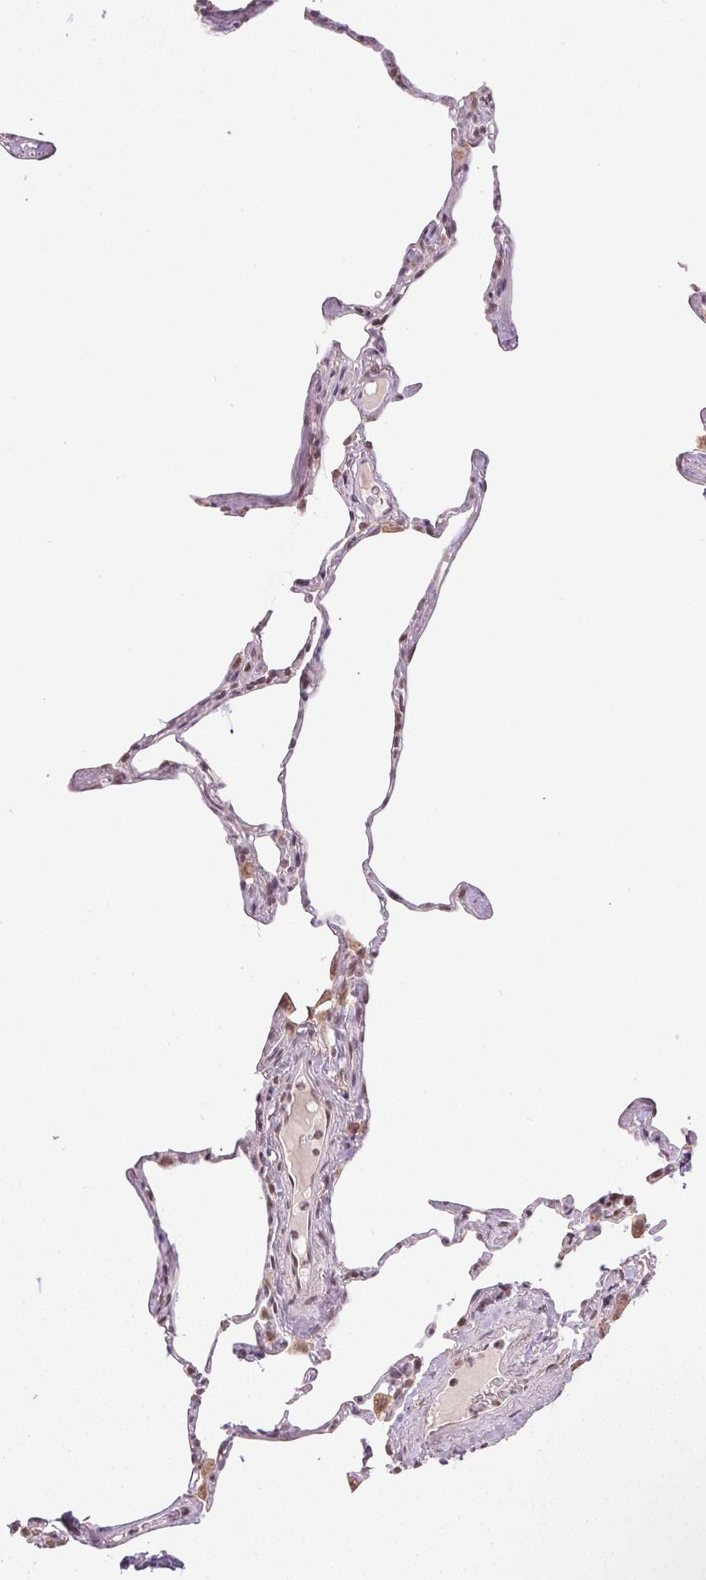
{"staining": {"intensity": "moderate", "quantity": "25%-75%", "location": "cytoplasmic/membranous"}, "tissue": "lung", "cell_type": "Alveolar cells", "image_type": "normal", "snomed": [{"axis": "morphology", "description": "Normal tissue, NOS"}, {"axis": "topography", "description": "Lung"}], "caption": "Brown immunohistochemical staining in unremarkable lung shows moderate cytoplasmic/membranous expression in about 25%-75% of alveolar cells.", "gene": "PIWIL4", "patient": {"sex": "male", "age": 65}}